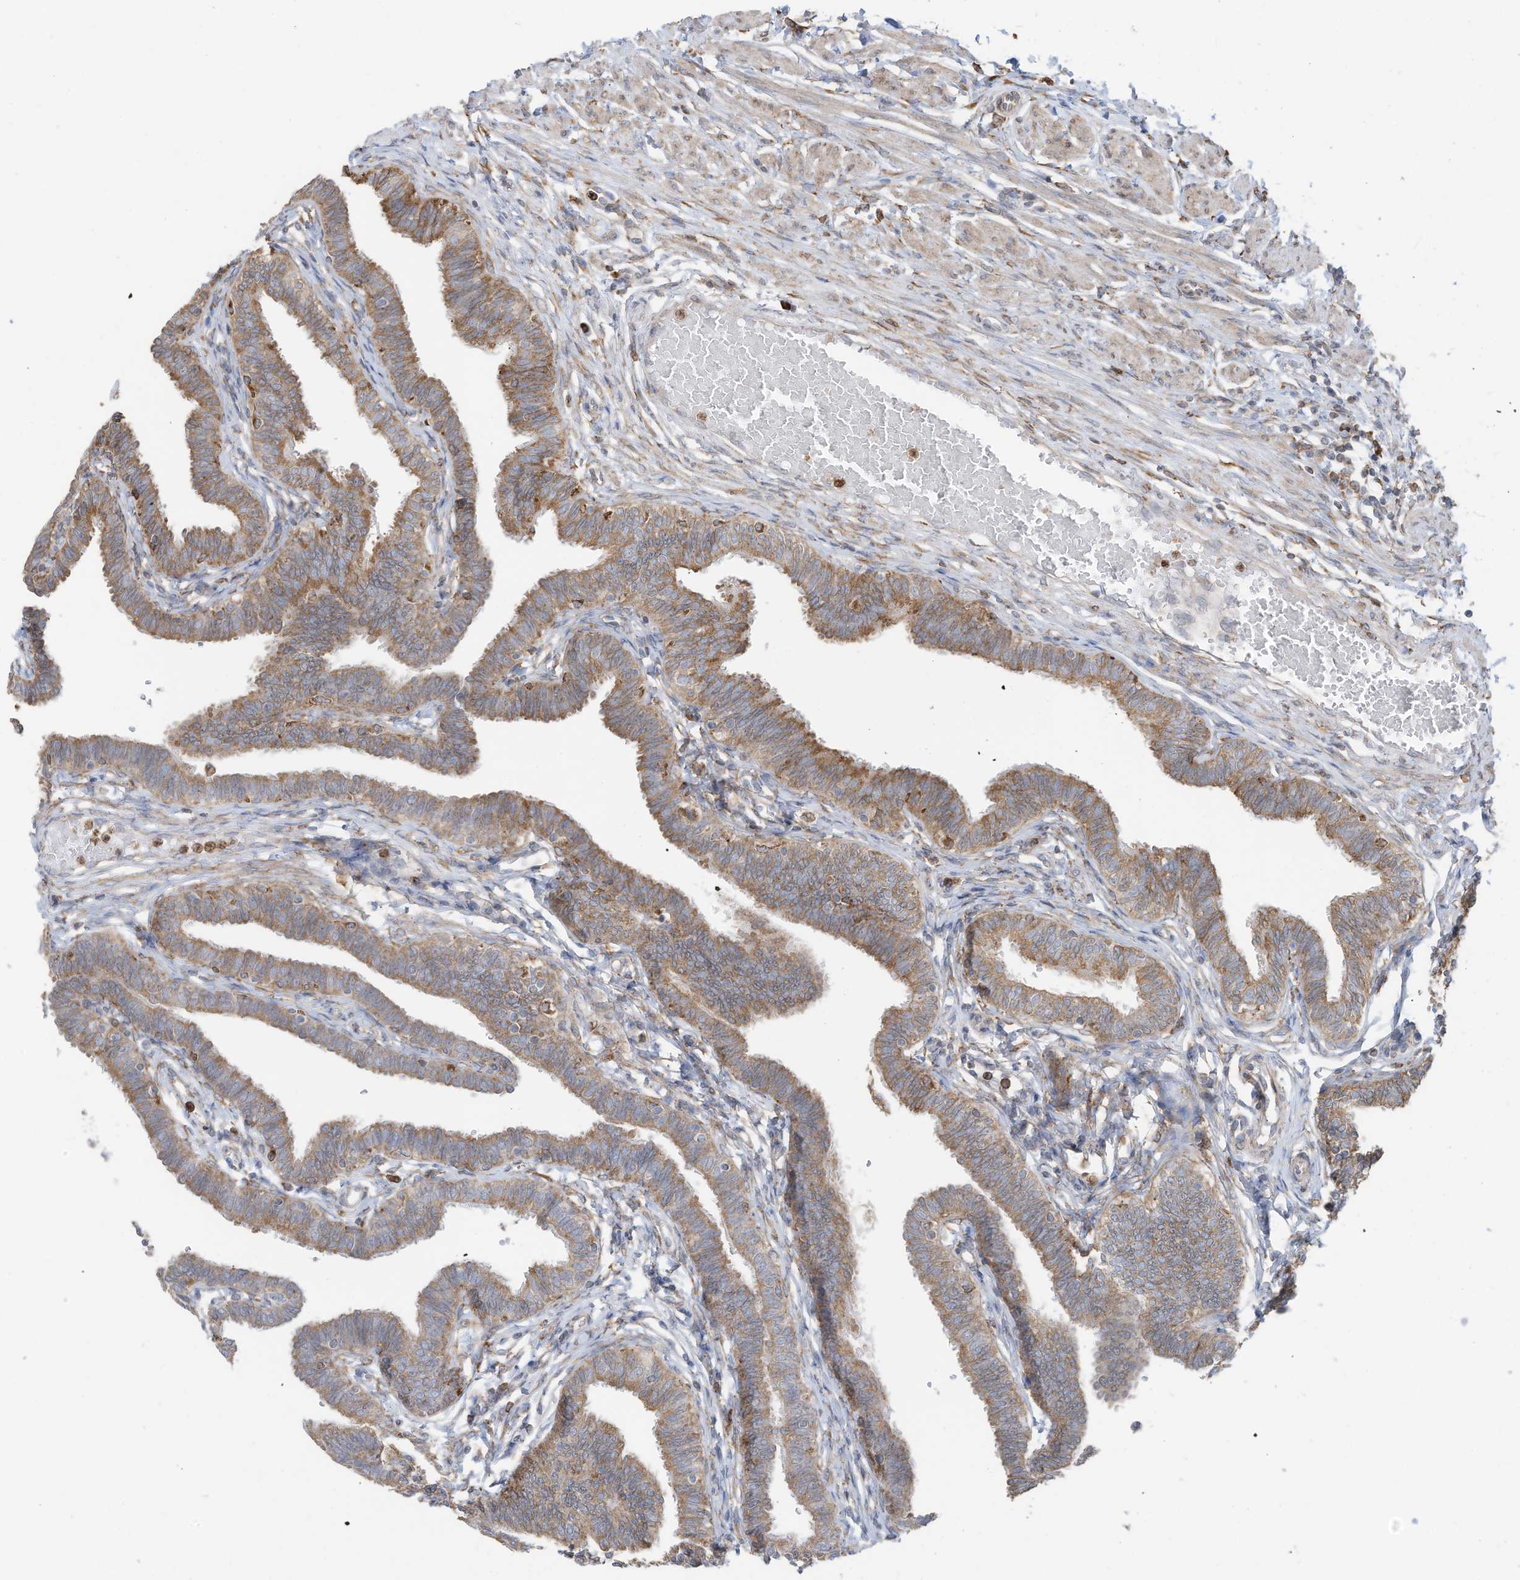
{"staining": {"intensity": "moderate", "quantity": ">75%", "location": "cytoplasmic/membranous"}, "tissue": "fallopian tube", "cell_type": "Glandular cells", "image_type": "normal", "snomed": [{"axis": "morphology", "description": "Normal tissue, NOS"}, {"axis": "topography", "description": "Fallopian tube"}, {"axis": "topography", "description": "Ovary"}], "caption": "Benign fallopian tube was stained to show a protein in brown. There is medium levels of moderate cytoplasmic/membranous positivity in approximately >75% of glandular cells.", "gene": "ZNF354C", "patient": {"sex": "female", "age": 23}}